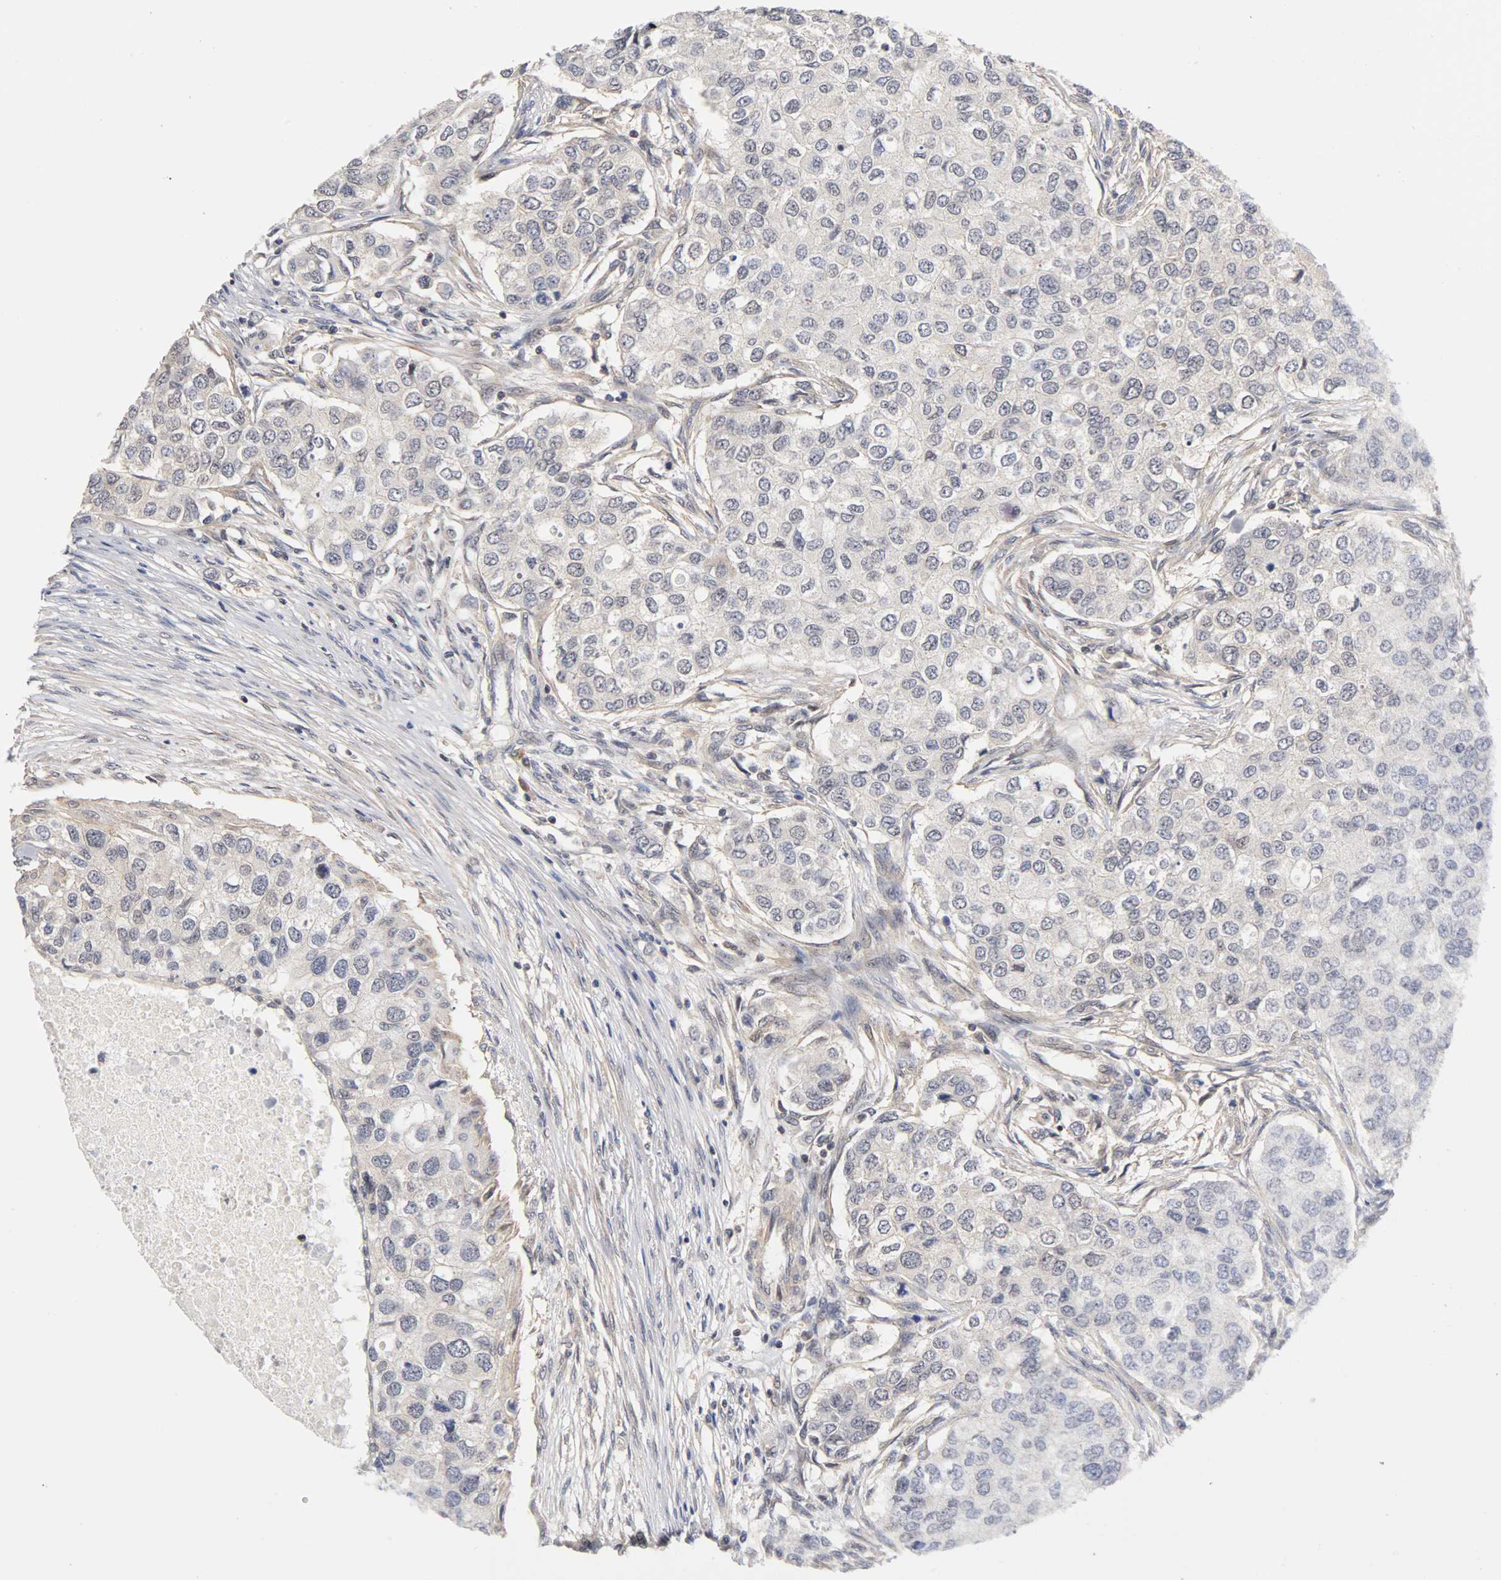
{"staining": {"intensity": "negative", "quantity": "none", "location": "none"}, "tissue": "breast cancer", "cell_type": "Tumor cells", "image_type": "cancer", "snomed": [{"axis": "morphology", "description": "Normal tissue, NOS"}, {"axis": "morphology", "description": "Duct carcinoma"}, {"axis": "topography", "description": "Breast"}], "caption": "The micrograph exhibits no staining of tumor cells in infiltrating ductal carcinoma (breast).", "gene": "UBE2M", "patient": {"sex": "female", "age": 49}}